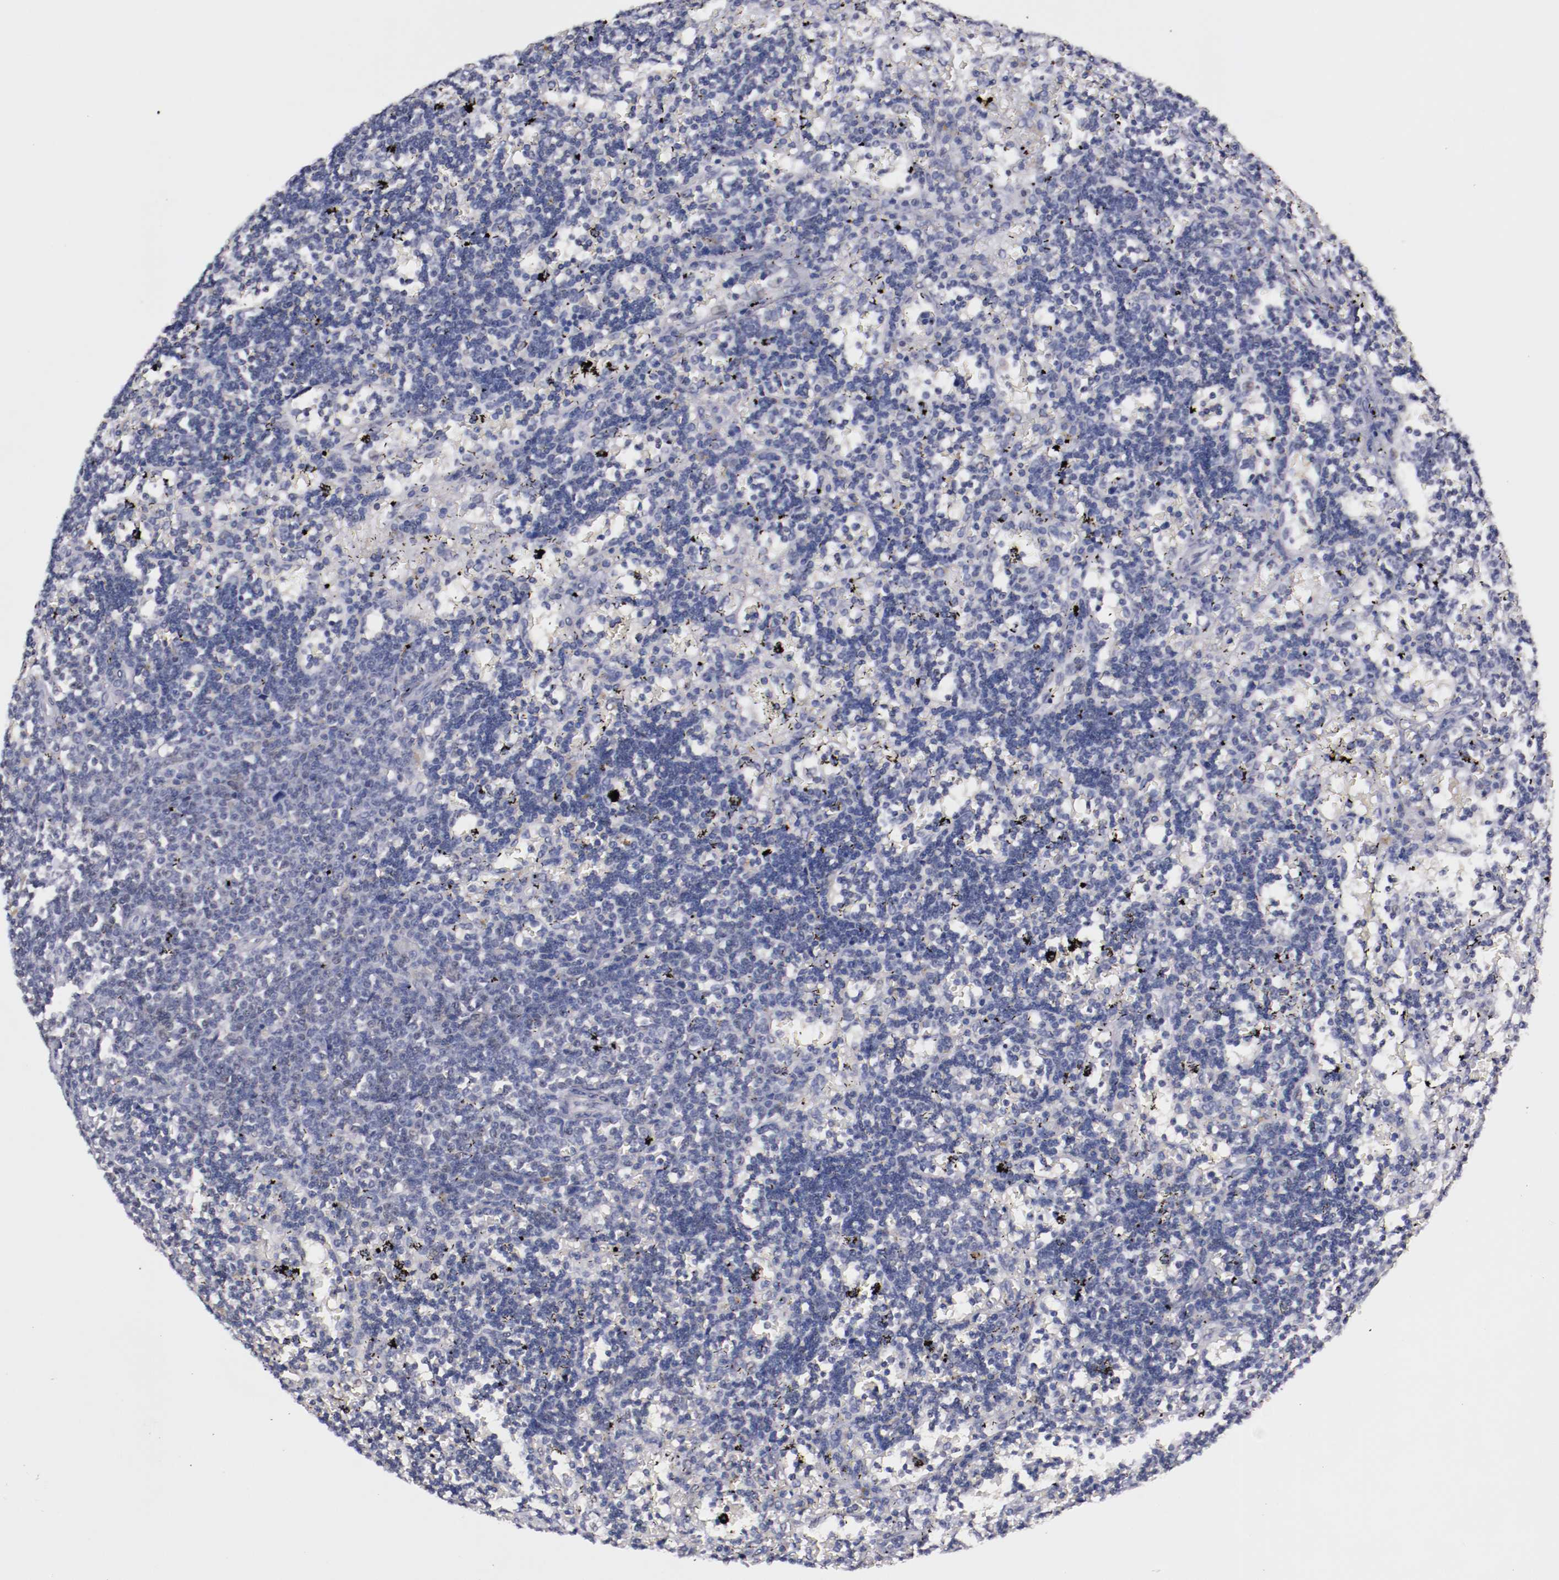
{"staining": {"intensity": "negative", "quantity": "none", "location": "none"}, "tissue": "lymphoma", "cell_type": "Tumor cells", "image_type": "cancer", "snomed": [{"axis": "morphology", "description": "Malignant lymphoma, non-Hodgkin's type, Low grade"}, {"axis": "topography", "description": "Spleen"}], "caption": "High power microscopy micrograph of an immunohistochemistry micrograph of low-grade malignant lymphoma, non-Hodgkin's type, revealing no significant positivity in tumor cells.", "gene": "NRXN3", "patient": {"sex": "male", "age": 60}}